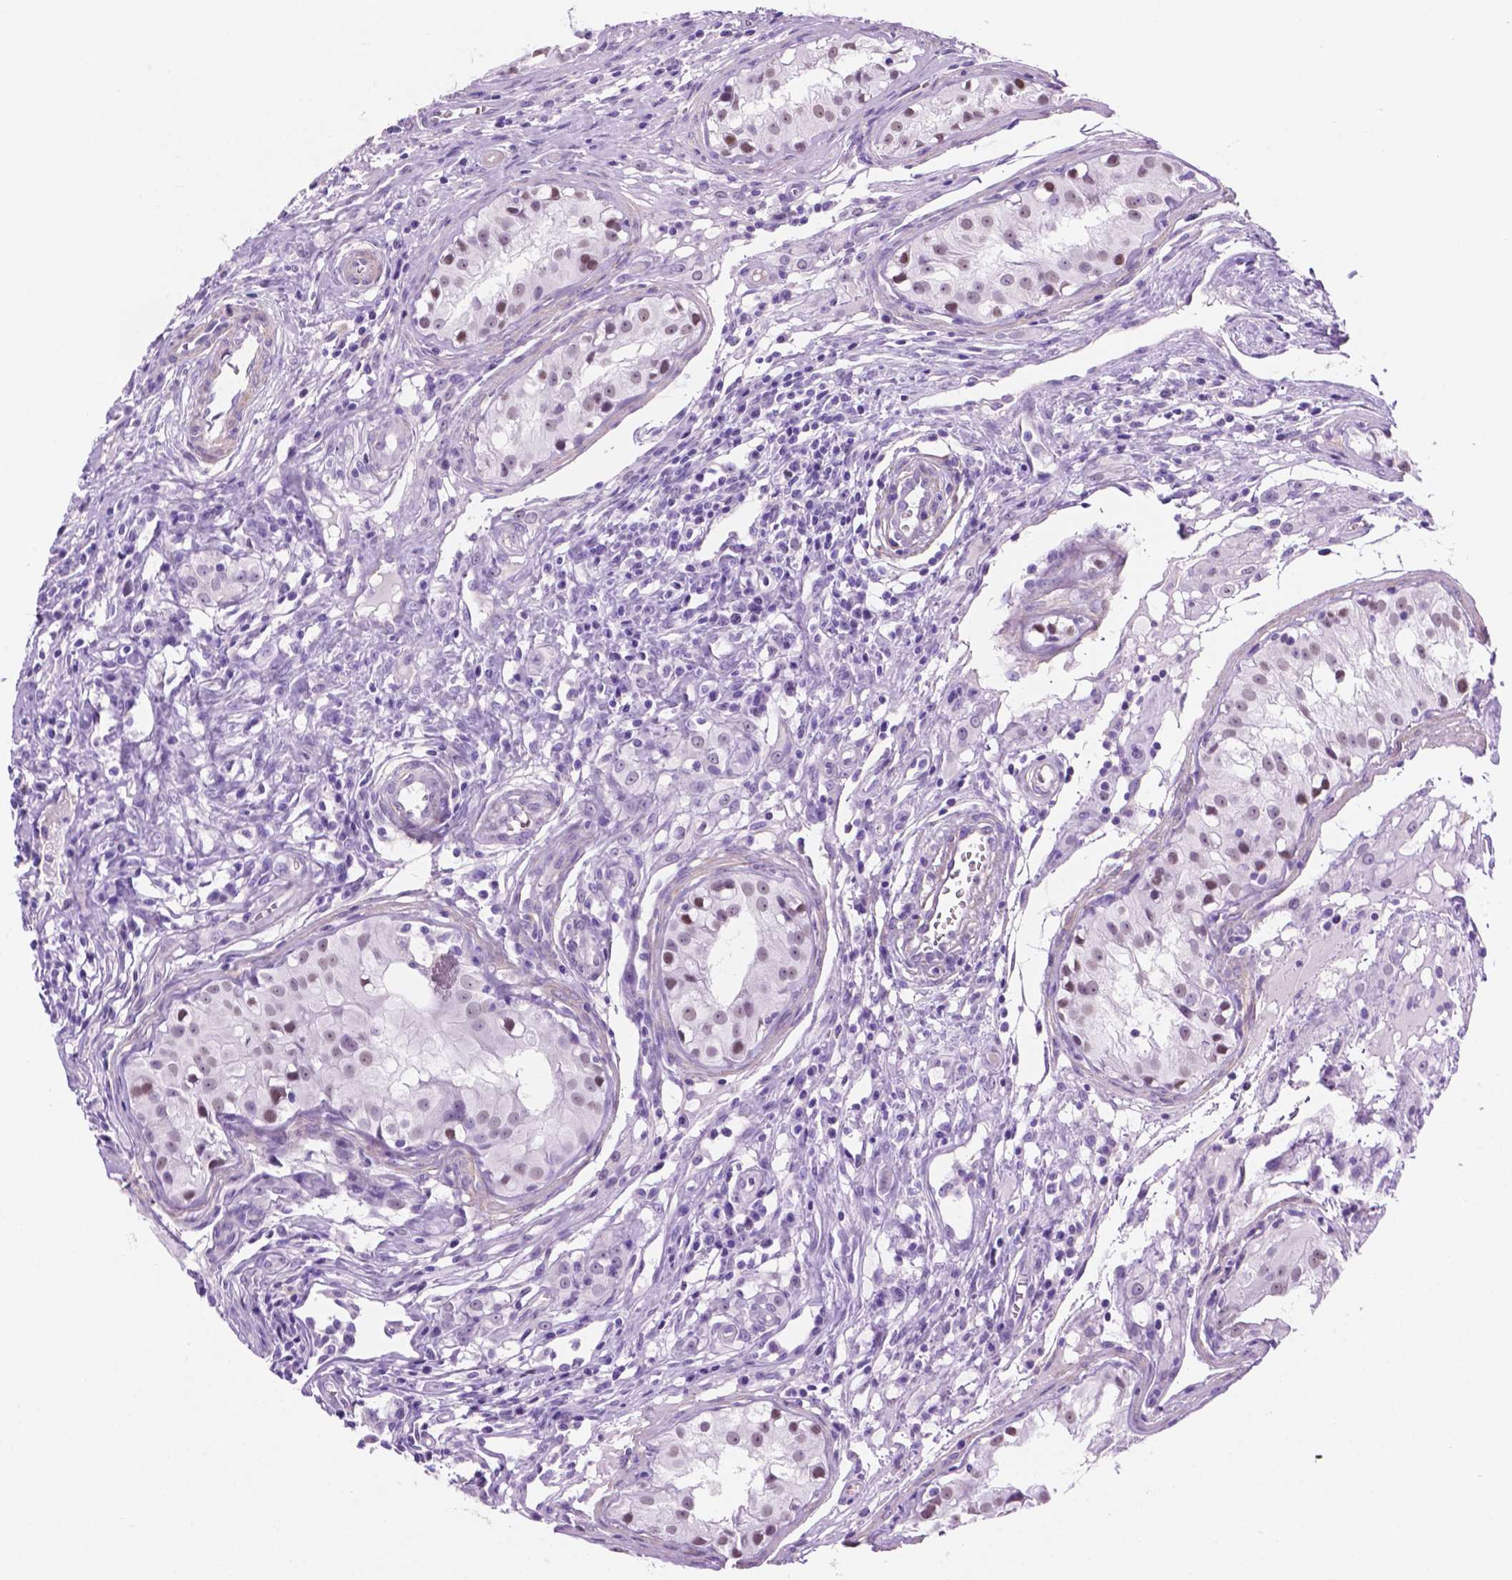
{"staining": {"intensity": "weak", "quantity": ">75%", "location": "cytoplasmic/membranous,nuclear"}, "tissue": "testis cancer", "cell_type": "Tumor cells", "image_type": "cancer", "snomed": [{"axis": "morphology", "description": "Carcinoma, Embryonal, NOS"}, {"axis": "topography", "description": "Testis"}], "caption": "Embryonal carcinoma (testis) tissue reveals weak cytoplasmic/membranous and nuclear expression in about >75% of tumor cells, visualized by immunohistochemistry.", "gene": "ACY3", "patient": {"sex": "male", "age": 22}}